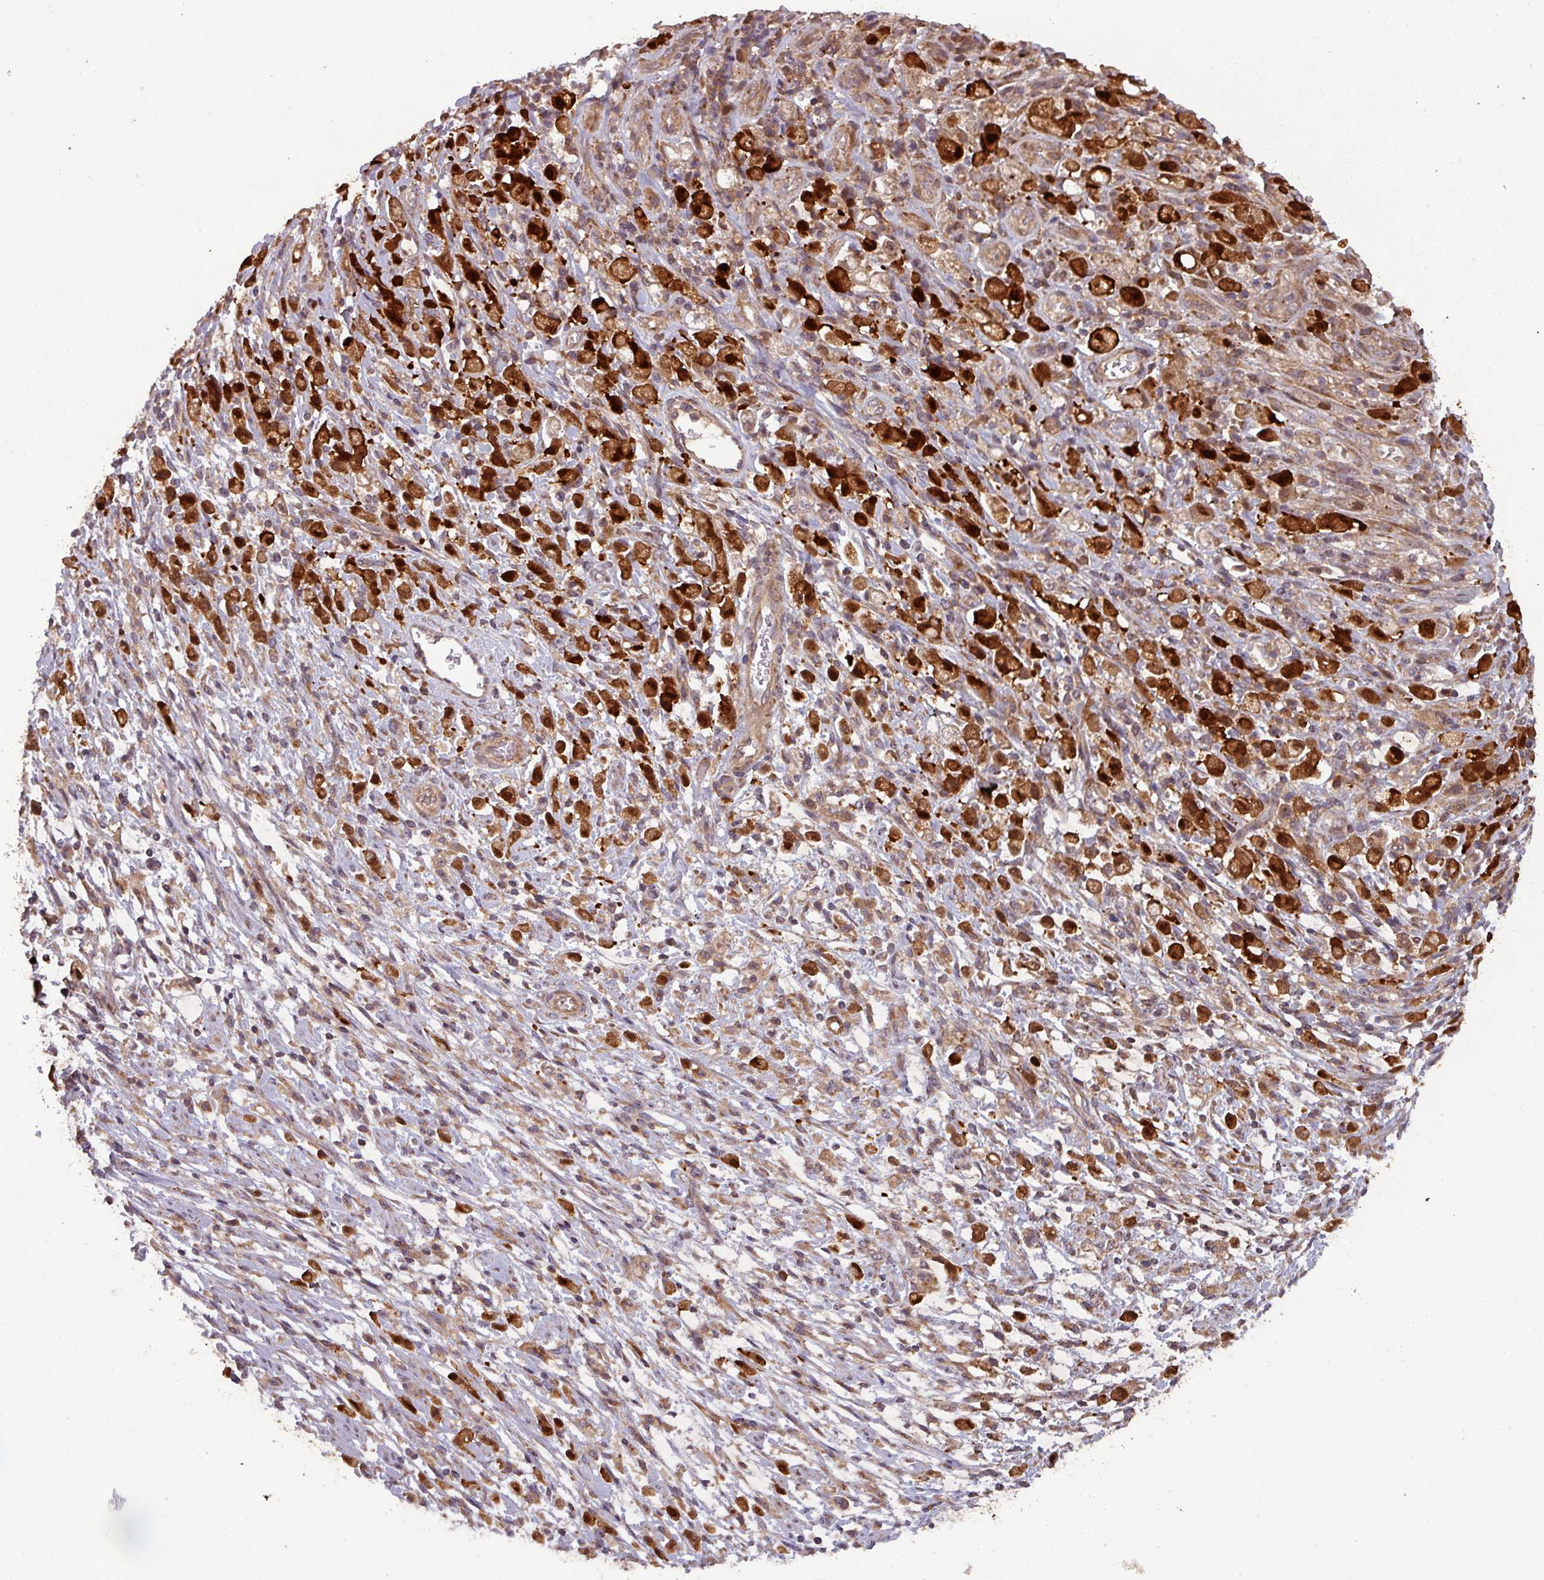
{"staining": {"intensity": "strong", "quantity": ">75%", "location": "cytoplasmic/membranous,nuclear"}, "tissue": "stomach cancer", "cell_type": "Tumor cells", "image_type": "cancer", "snomed": [{"axis": "morphology", "description": "Adenocarcinoma, NOS"}, {"axis": "topography", "description": "Stomach"}], "caption": "Immunohistochemical staining of human stomach adenocarcinoma displays high levels of strong cytoplasmic/membranous and nuclear protein expression in approximately >75% of tumor cells.", "gene": "GSKIP", "patient": {"sex": "female", "age": 60}}